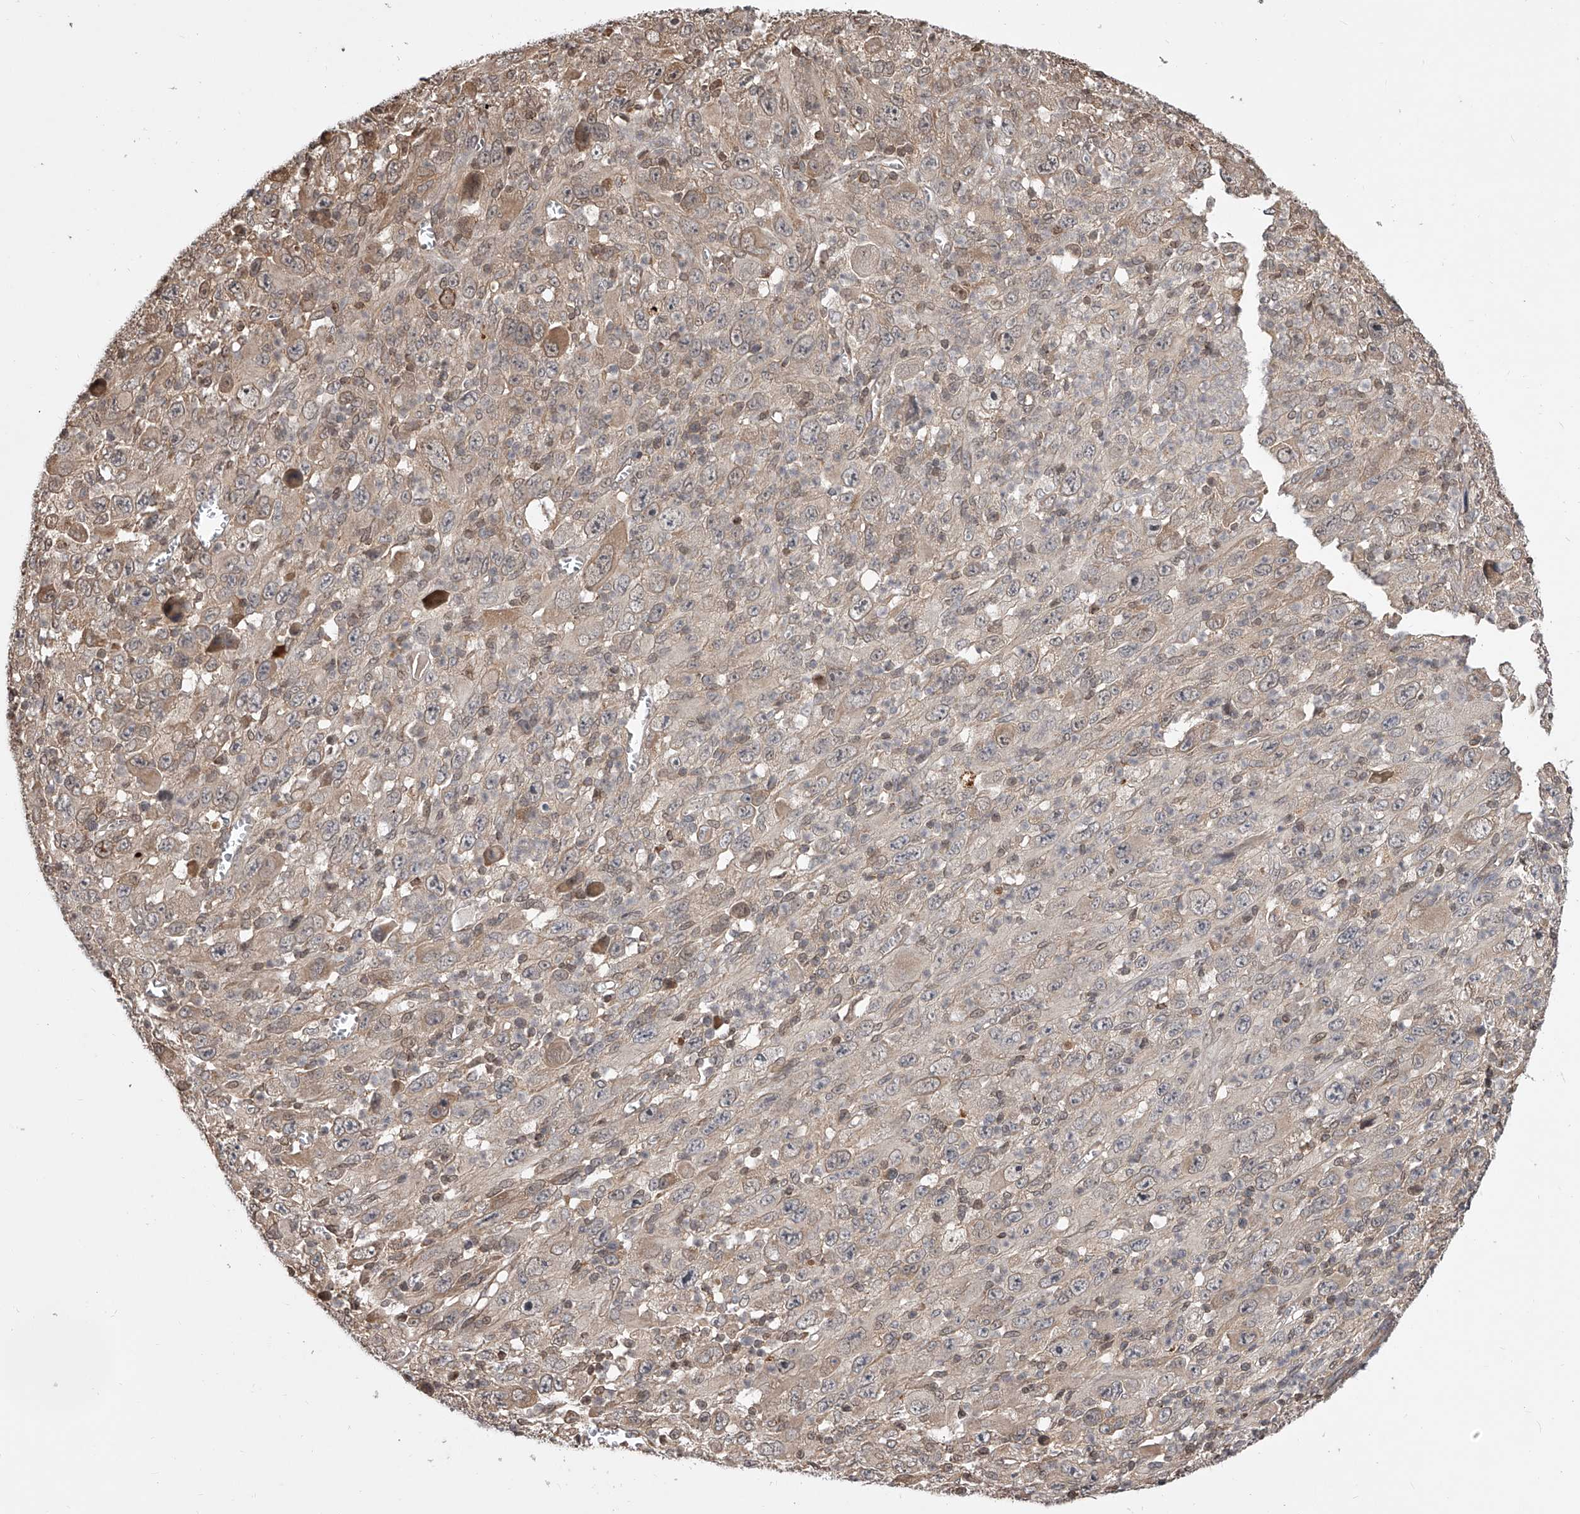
{"staining": {"intensity": "negative", "quantity": "none", "location": "none"}, "tissue": "melanoma", "cell_type": "Tumor cells", "image_type": "cancer", "snomed": [{"axis": "morphology", "description": "Malignant melanoma, Metastatic site"}, {"axis": "topography", "description": "Skin"}], "caption": "The image reveals no staining of tumor cells in melanoma. The staining is performed using DAB brown chromogen with nuclei counter-stained in using hematoxylin.", "gene": "GMDS", "patient": {"sex": "female", "age": 56}}